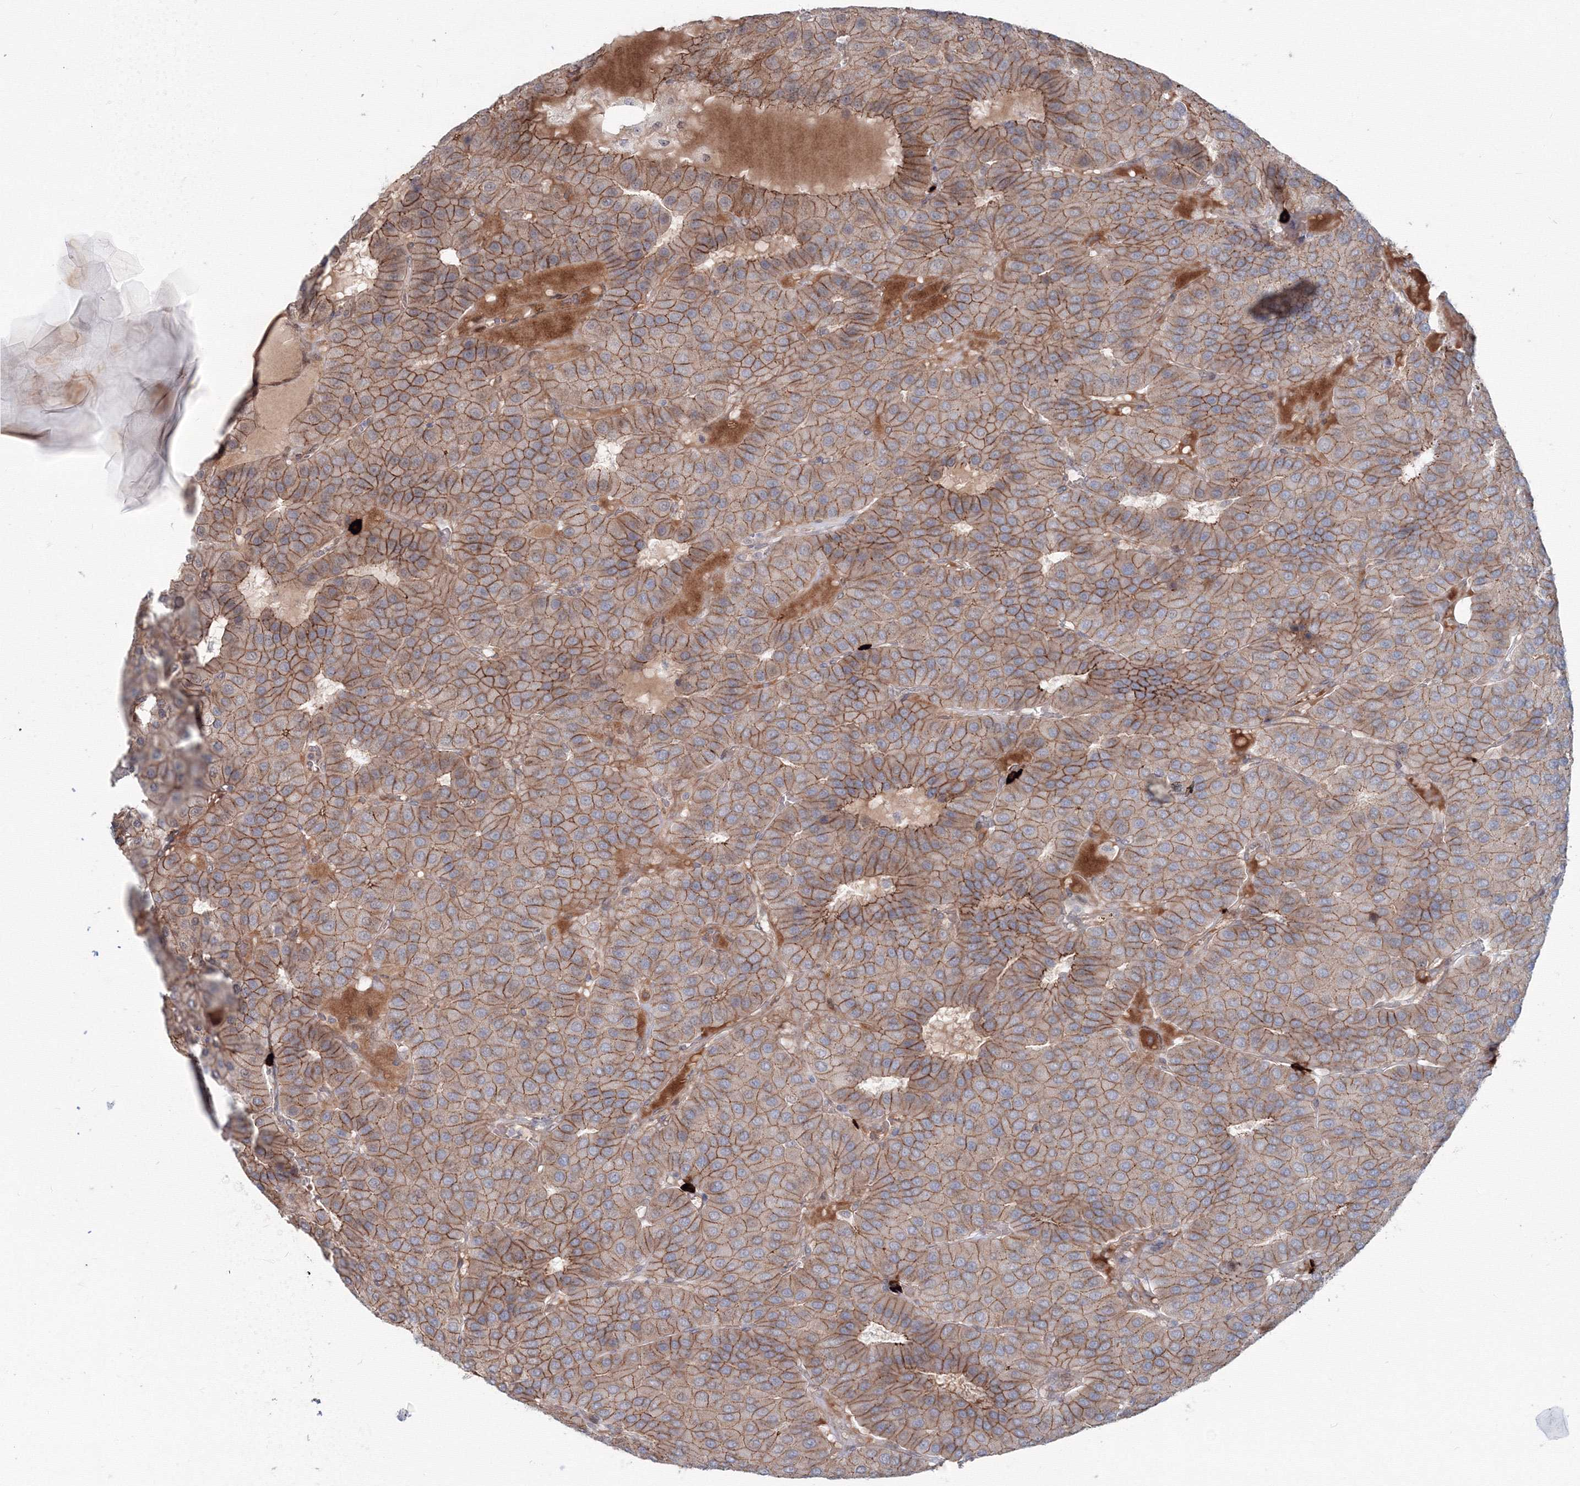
{"staining": {"intensity": "moderate", "quantity": ">75%", "location": "cytoplasmic/membranous"}, "tissue": "parathyroid gland", "cell_type": "Glandular cells", "image_type": "normal", "snomed": [{"axis": "morphology", "description": "Normal tissue, NOS"}, {"axis": "morphology", "description": "Adenoma, NOS"}, {"axis": "topography", "description": "Parathyroid gland"}], "caption": "Protein expression analysis of benign parathyroid gland shows moderate cytoplasmic/membranous positivity in approximately >75% of glandular cells. Nuclei are stained in blue.", "gene": "SH3PXD2A", "patient": {"sex": "female", "age": 86}}